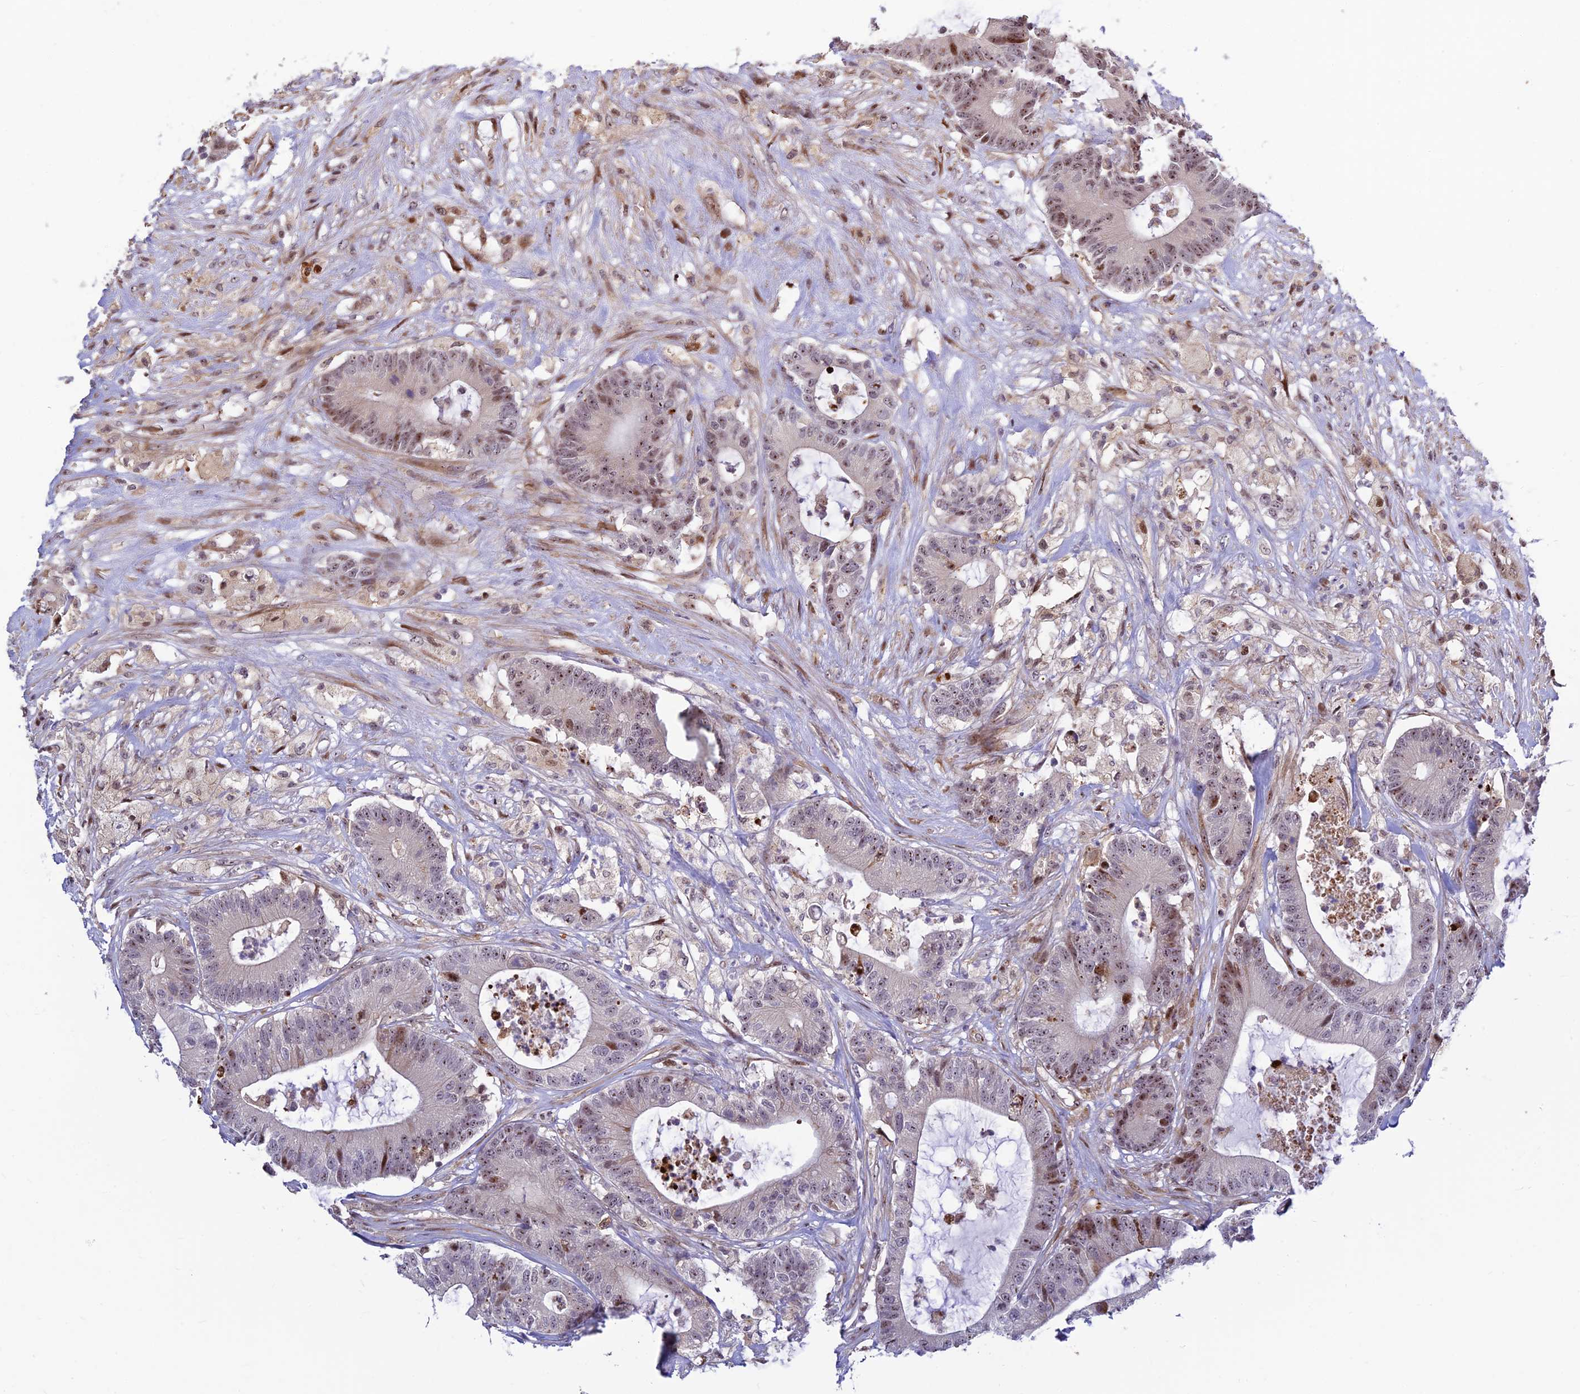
{"staining": {"intensity": "moderate", "quantity": "25%-75%", "location": "nuclear"}, "tissue": "colorectal cancer", "cell_type": "Tumor cells", "image_type": "cancer", "snomed": [{"axis": "morphology", "description": "Adenocarcinoma, NOS"}, {"axis": "topography", "description": "Colon"}], "caption": "This photomicrograph demonstrates IHC staining of human colorectal cancer, with medium moderate nuclear expression in about 25%-75% of tumor cells.", "gene": "UFSP2", "patient": {"sex": "female", "age": 84}}